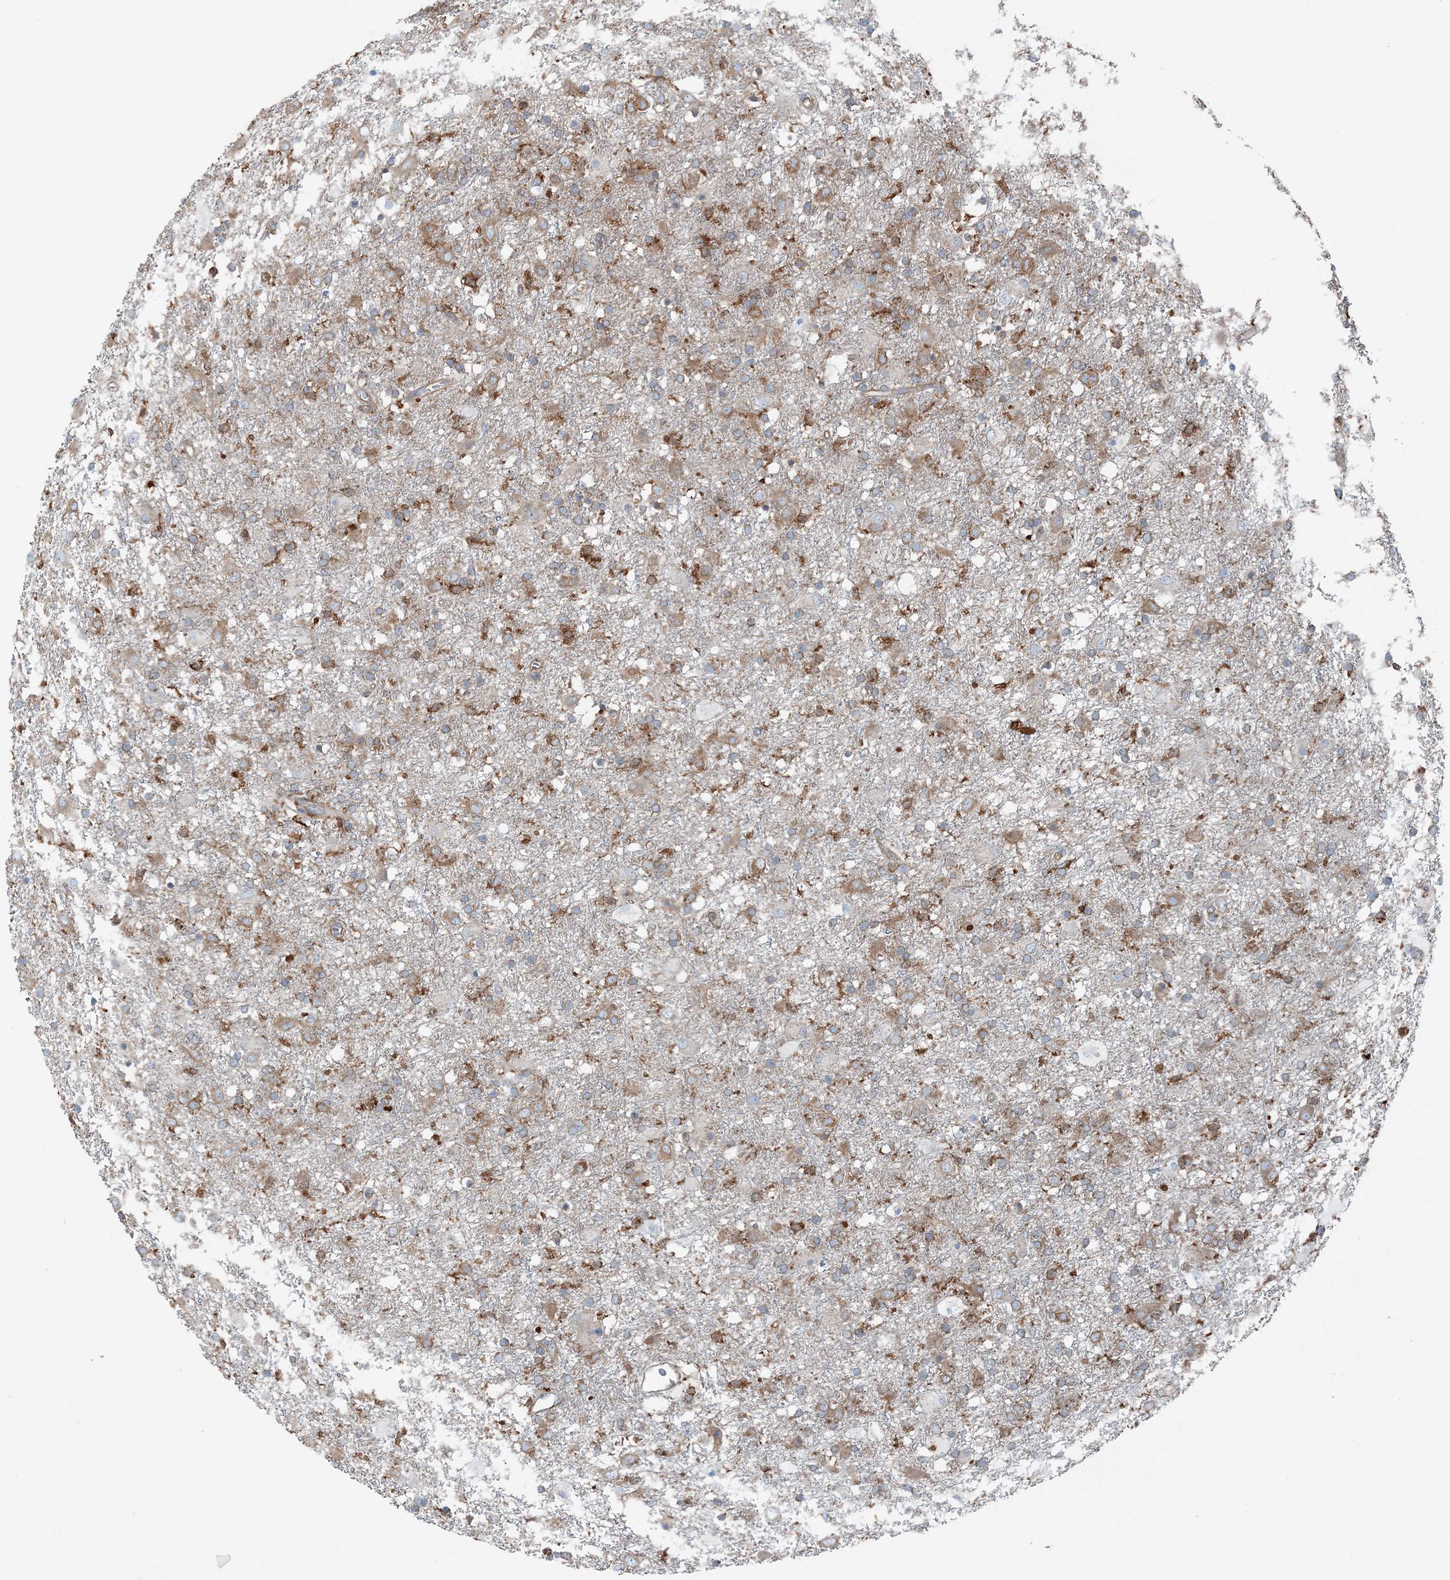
{"staining": {"intensity": "moderate", "quantity": ">75%", "location": "cytoplasmic/membranous"}, "tissue": "glioma", "cell_type": "Tumor cells", "image_type": "cancer", "snomed": [{"axis": "morphology", "description": "Glioma, malignant, Low grade"}, {"axis": "topography", "description": "Brain"}], "caption": "A photomicrograph of glioma stained for a protein reveals moderate cytoplasmic/membranous brown staining in tumor cells.", "gene": "SNX2", "patient": {"sex": "male", "age": 65}}